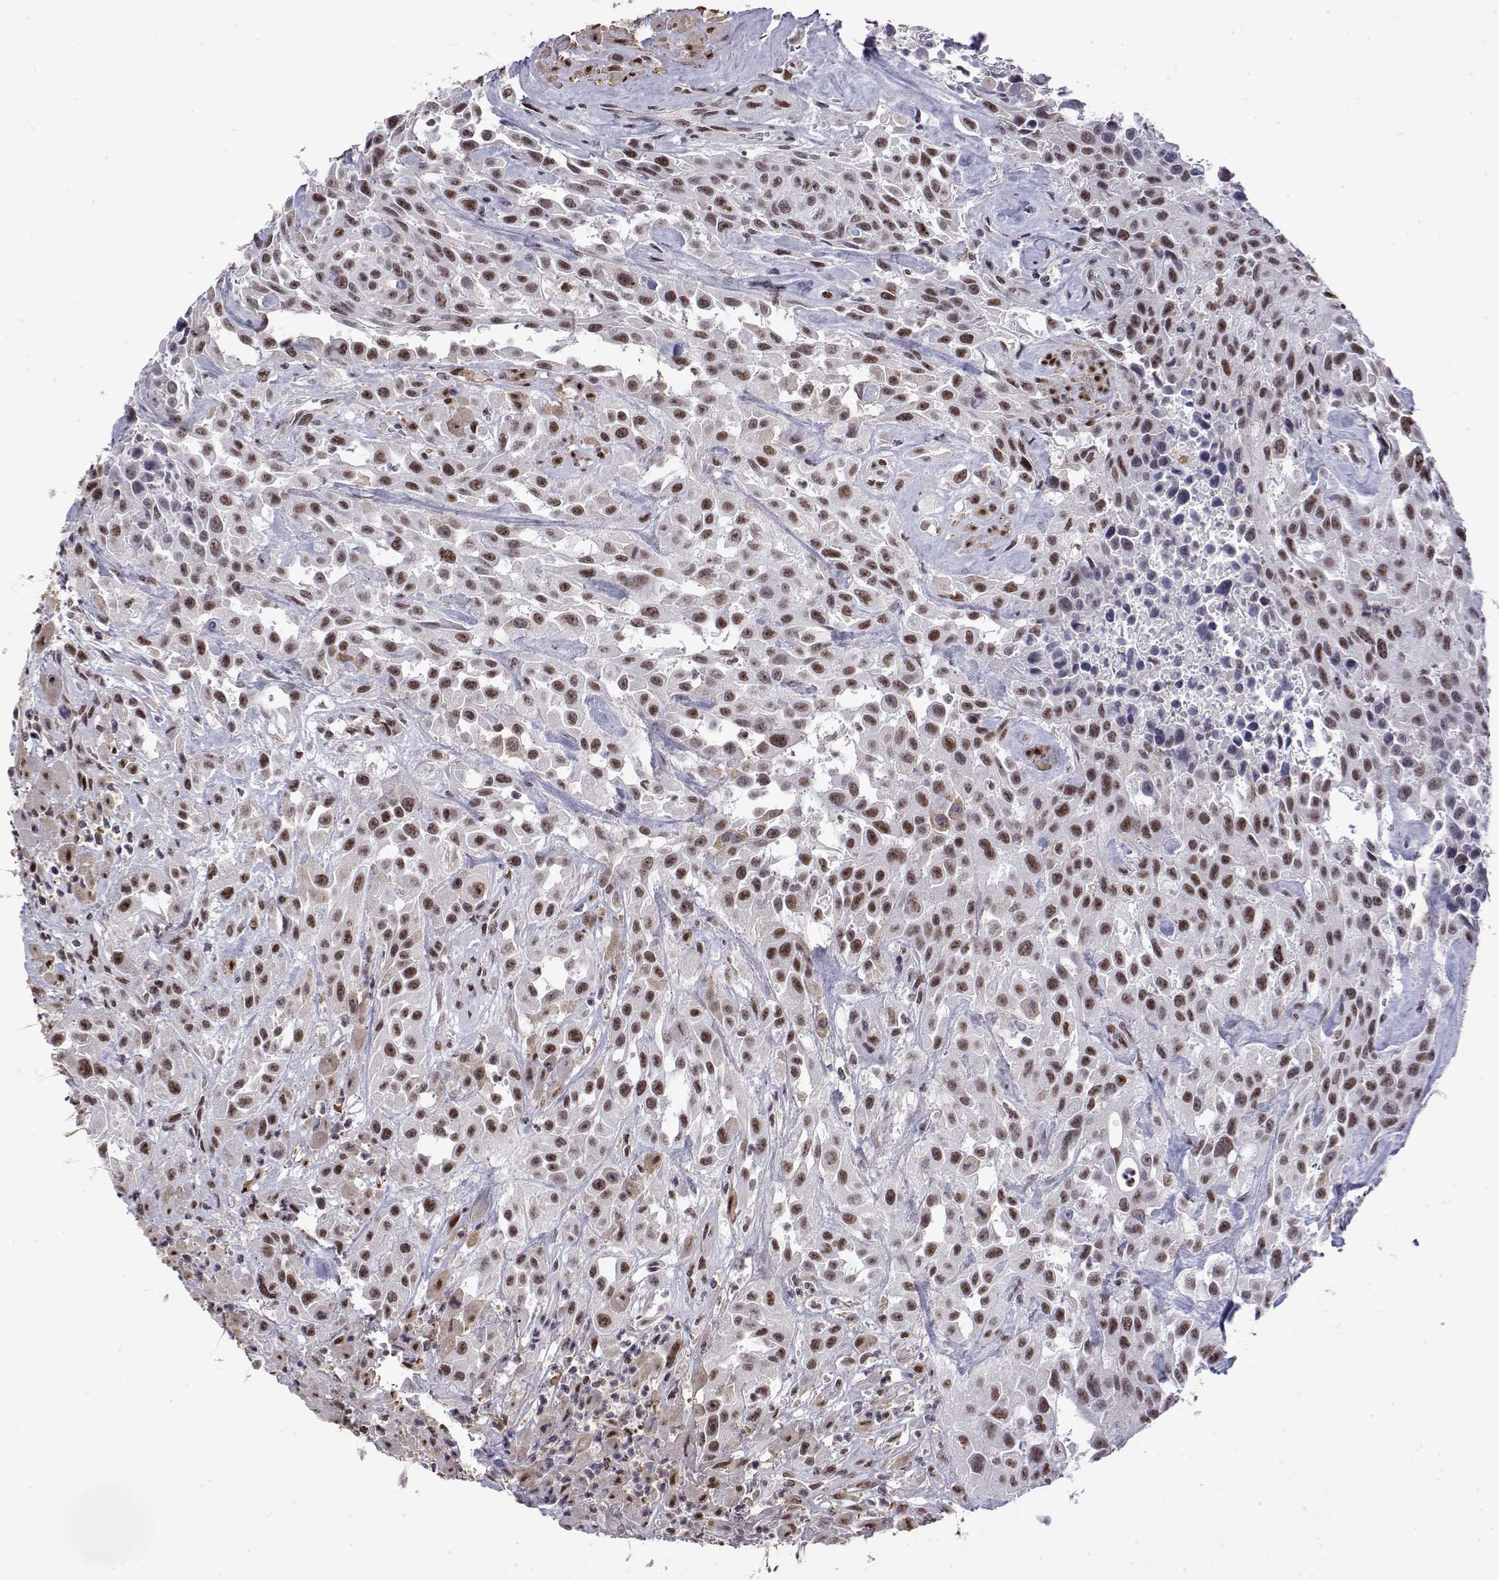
{"staining": {"intensity": "strong", "quantity": ">75%", "location": "nuclear"}, "tissue": "urothelial cancer", "cell_type": "Tumor cells", "image_type": "cancer", "snomed": [{"axis": "morphology", "description": "Urothelial carcinoma, High grade"}, {"axis": "topography", "description": "Urinary bladder"}], "caption": "Immunohistochemistry staining of urothelial cancer, which reveals high levels of strong nuclear positivity in about >75% of tumor cells indicating strong nuclear protein expression. The staining was performed using DAB (brown) for protein detection and nuclei were counterstained in hematoxylin (blue).", "gene": "POLDIP3", "patient": {"sex": "male", "age": 79}}